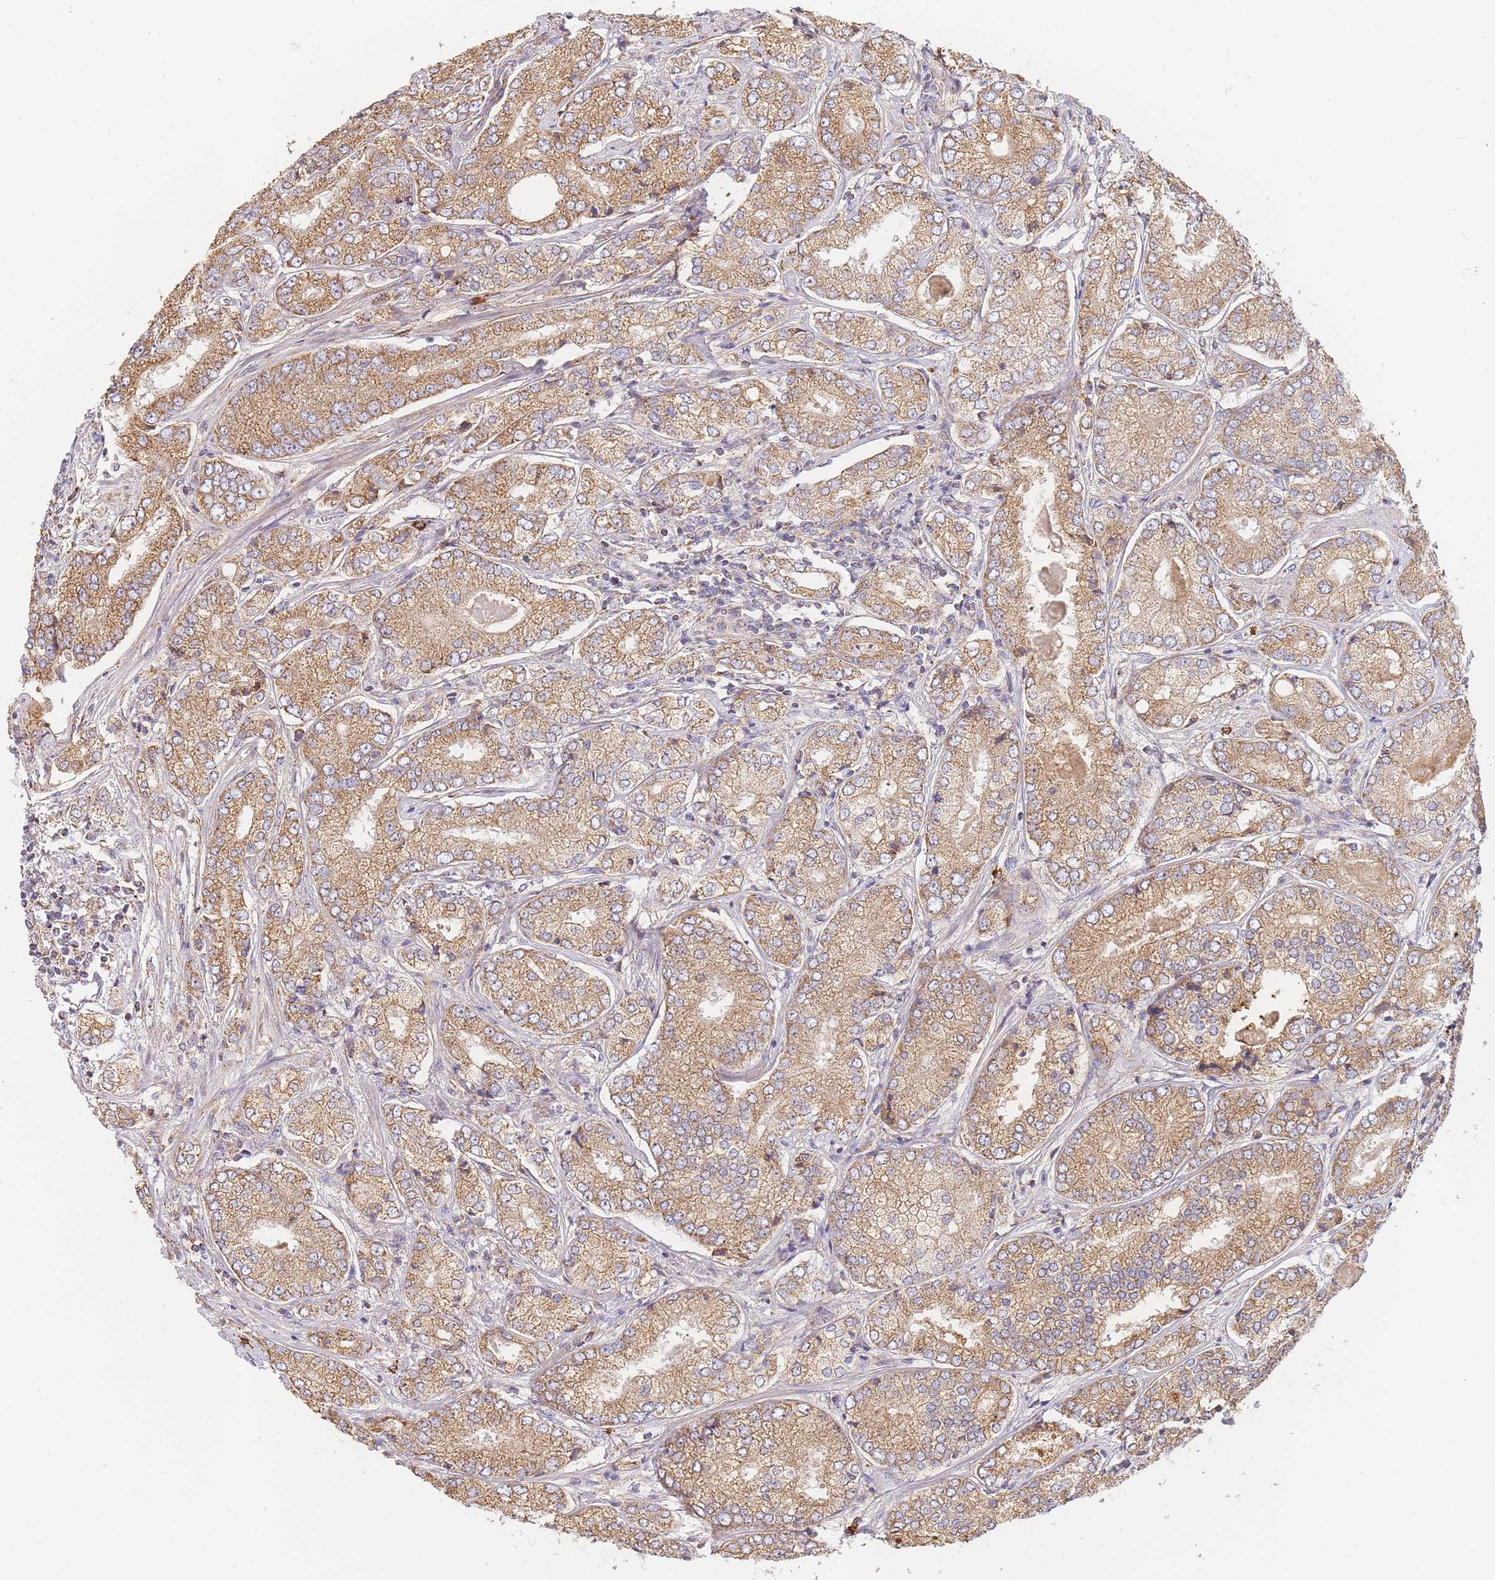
{"staining": {"intensity": "moderate", "quantity": ">75%", "location": "cytoplasmic/membranous"}, "tissue": "prostate cancer", "cell_type": "Tumor cells", "image_type": "cancer", "snomed": [{"axis": "morphology", "description": "Adenocarcinoma, High grade"}, {"axis": "topography", "description": "Prostate"}], "caption": "Immunohistochemistry (IHC) of human prostate cancer (high-grade adenocarcinoma) exhibits medium levels of moderate cytoplasmic/membranous positivity in approximately >75% of tumor cells. (brown staining indicates protein expression, while blue staining denotes nuclei).", "gene": "ADCY9", "patient": {"sex": "male", "age": 63}}